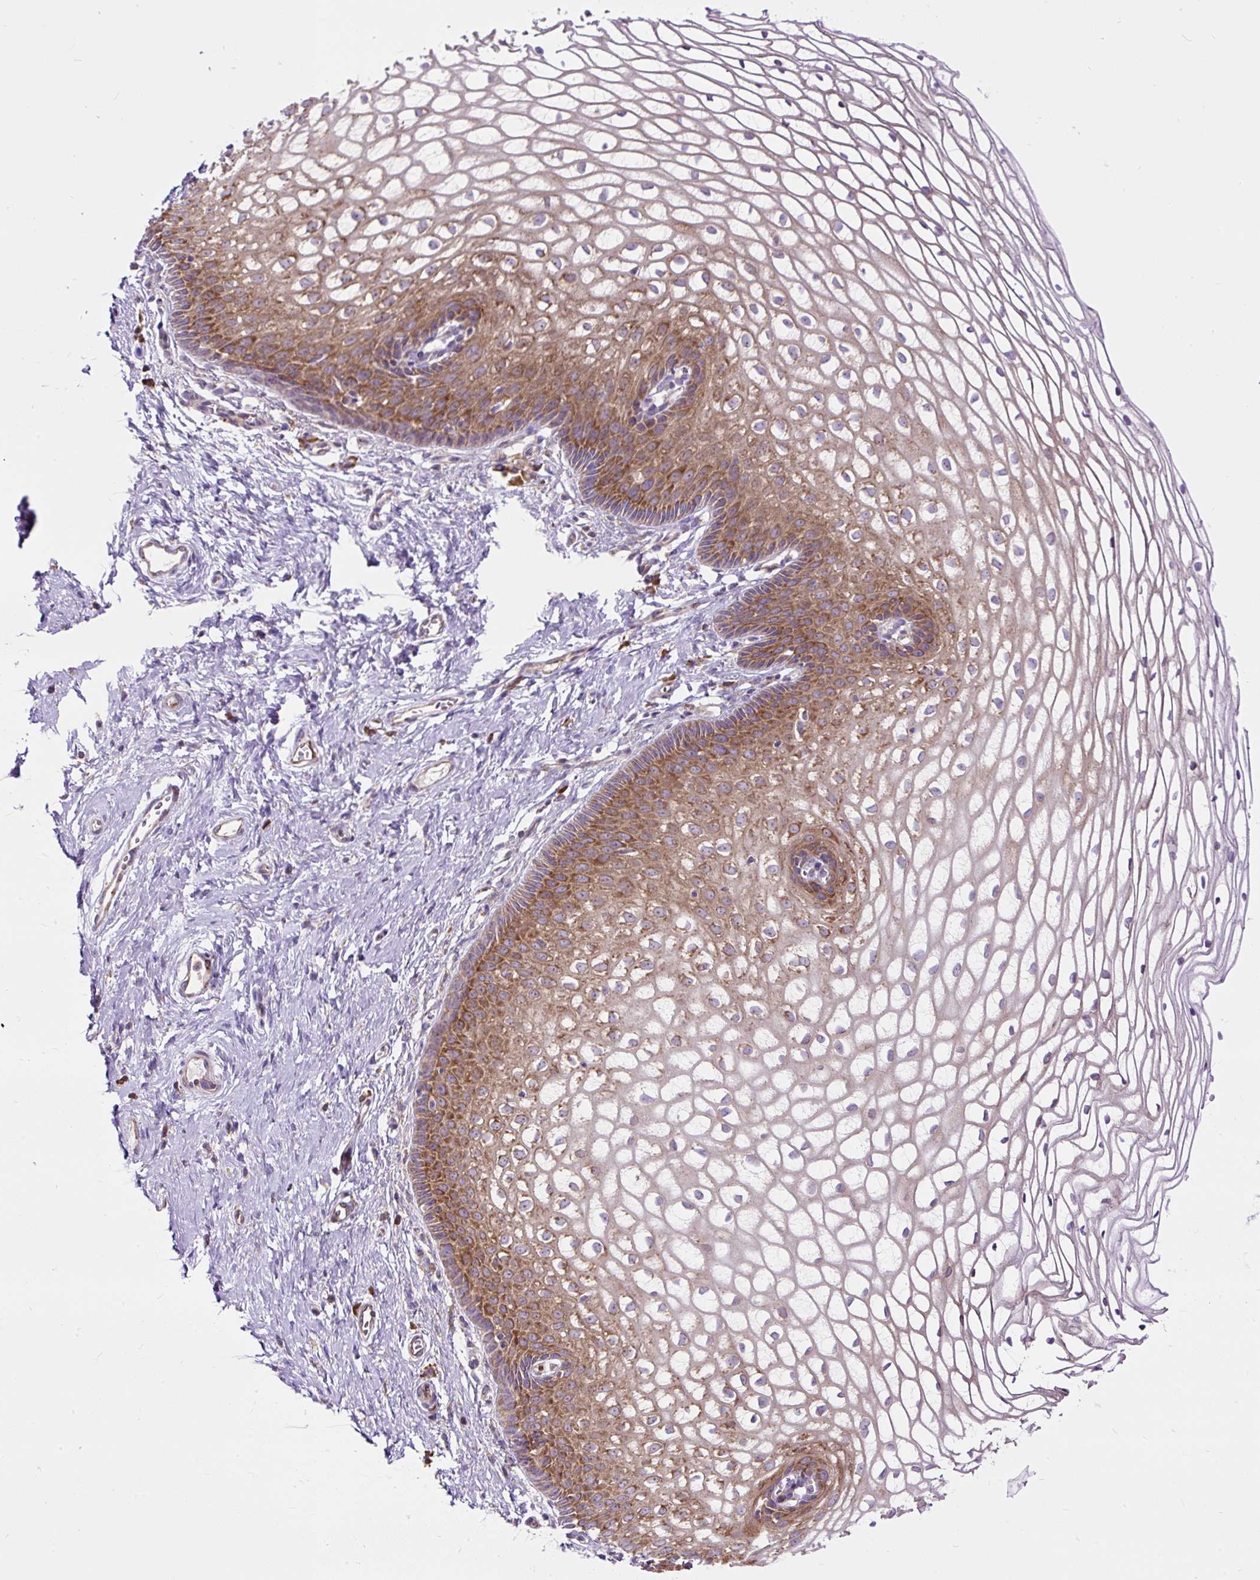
{"staining": {"intensity": "moderate", "quantity": ">75%", "location": "cytoplasmic/membranous"}, "tissue": "cervix", "cell_type": "Glandular cells", "image_type": "normal", "snomed": [{"axis": "morphology", "description": "Normal tissue, NOS"}, {"axis": "topography", "description": "Cervix"}], "caption": "Immunohistochemistry (IHC) (DAB (3,3'-diaminobenzidine)) staining of unremarkable cervix reveals moderate cytoplasmic/membranous protein positivity in about >75% of glandular cells.", "gene": "RPS5", "patient": {"sex": "female", "age": 36}}